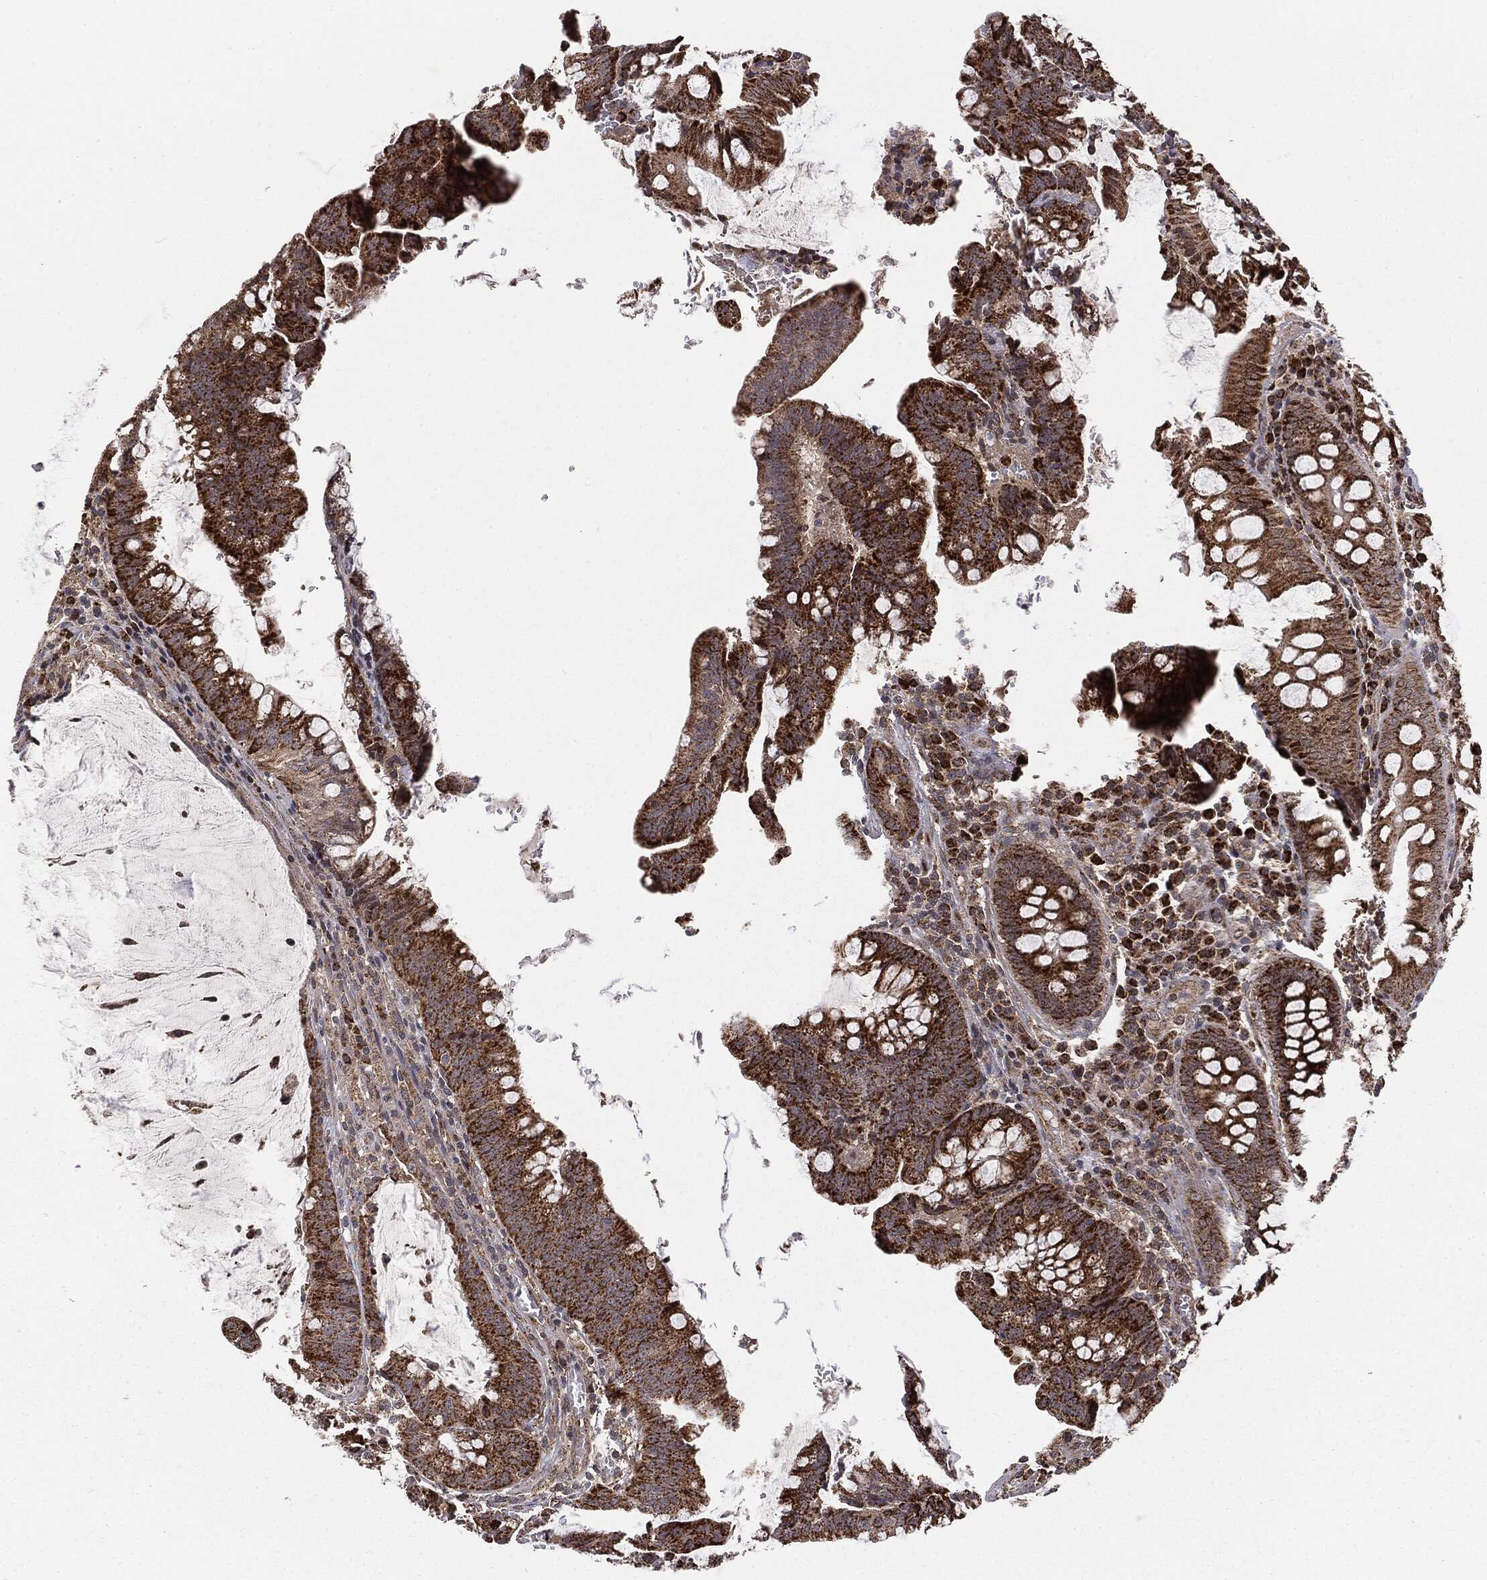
{"staining": {"intensity": "strong", "quantity": ">75%", "location": "cytoplasmic/membranous"}, "tissue": "colorectal cancer", "cell_type": "Tumor cells", "image_type": "cancer", "snomed": [{"axis": "morphology", "description": "Adenocarcinoma, NOS"}, {"axis": "topography", "description": "Colon"}], "caption": "IHC histopathology image of human colorectal cancer stained for a protein (brown), which displays high levels of strong cytoplasmic/membranous positivity in approximately >75% of tumor cells.", "gene": "MTOR", "patient": {"sex": "male", "age": 62}}